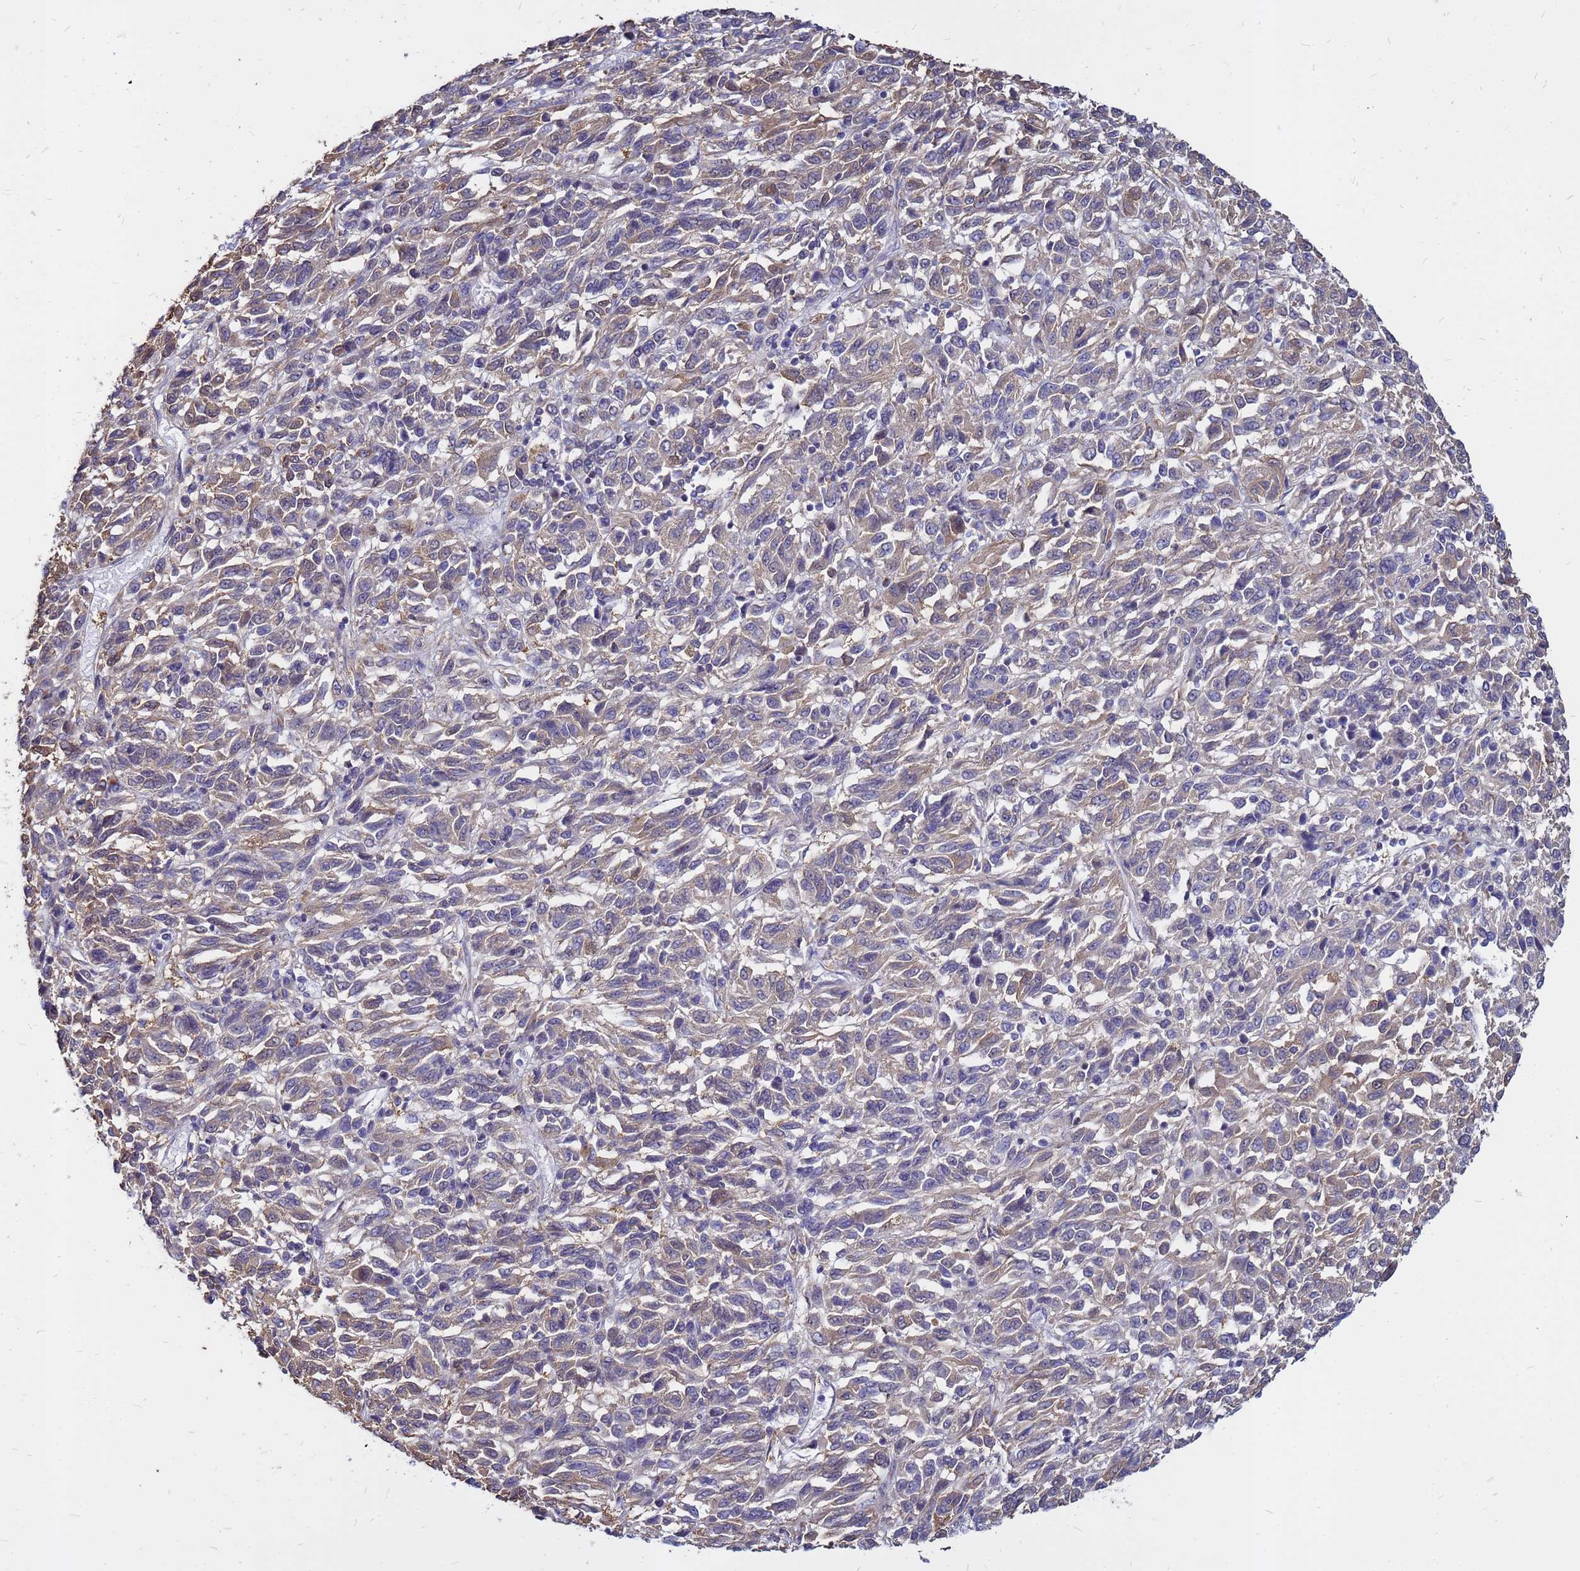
{"staining": {"intensity": "weak", "quantity": "25%-75%", "location": "cytoplasmic/membranous"}, "tissue": "melanoma", "cell_type": "Tumor cells", "image_type": "cancer", "snomed": [{"axis": "morphology", "description": "Malignant melanoma, Metastatic site"}, {"axis": "topography", "description": "Lung"}], "caption": "Protein analysis of melanoma tissue exhibits weak cytoplasmic/membranous expression in approximately 25%-75% of tumor cells. The staining was performed using DAB to visualize the protein expression in brown, while the nuclei were stained in blue with hematoxylin (Magnification: 20x).", "gene": "MOB2", "patient": {"sex": "male", "age": 64}}